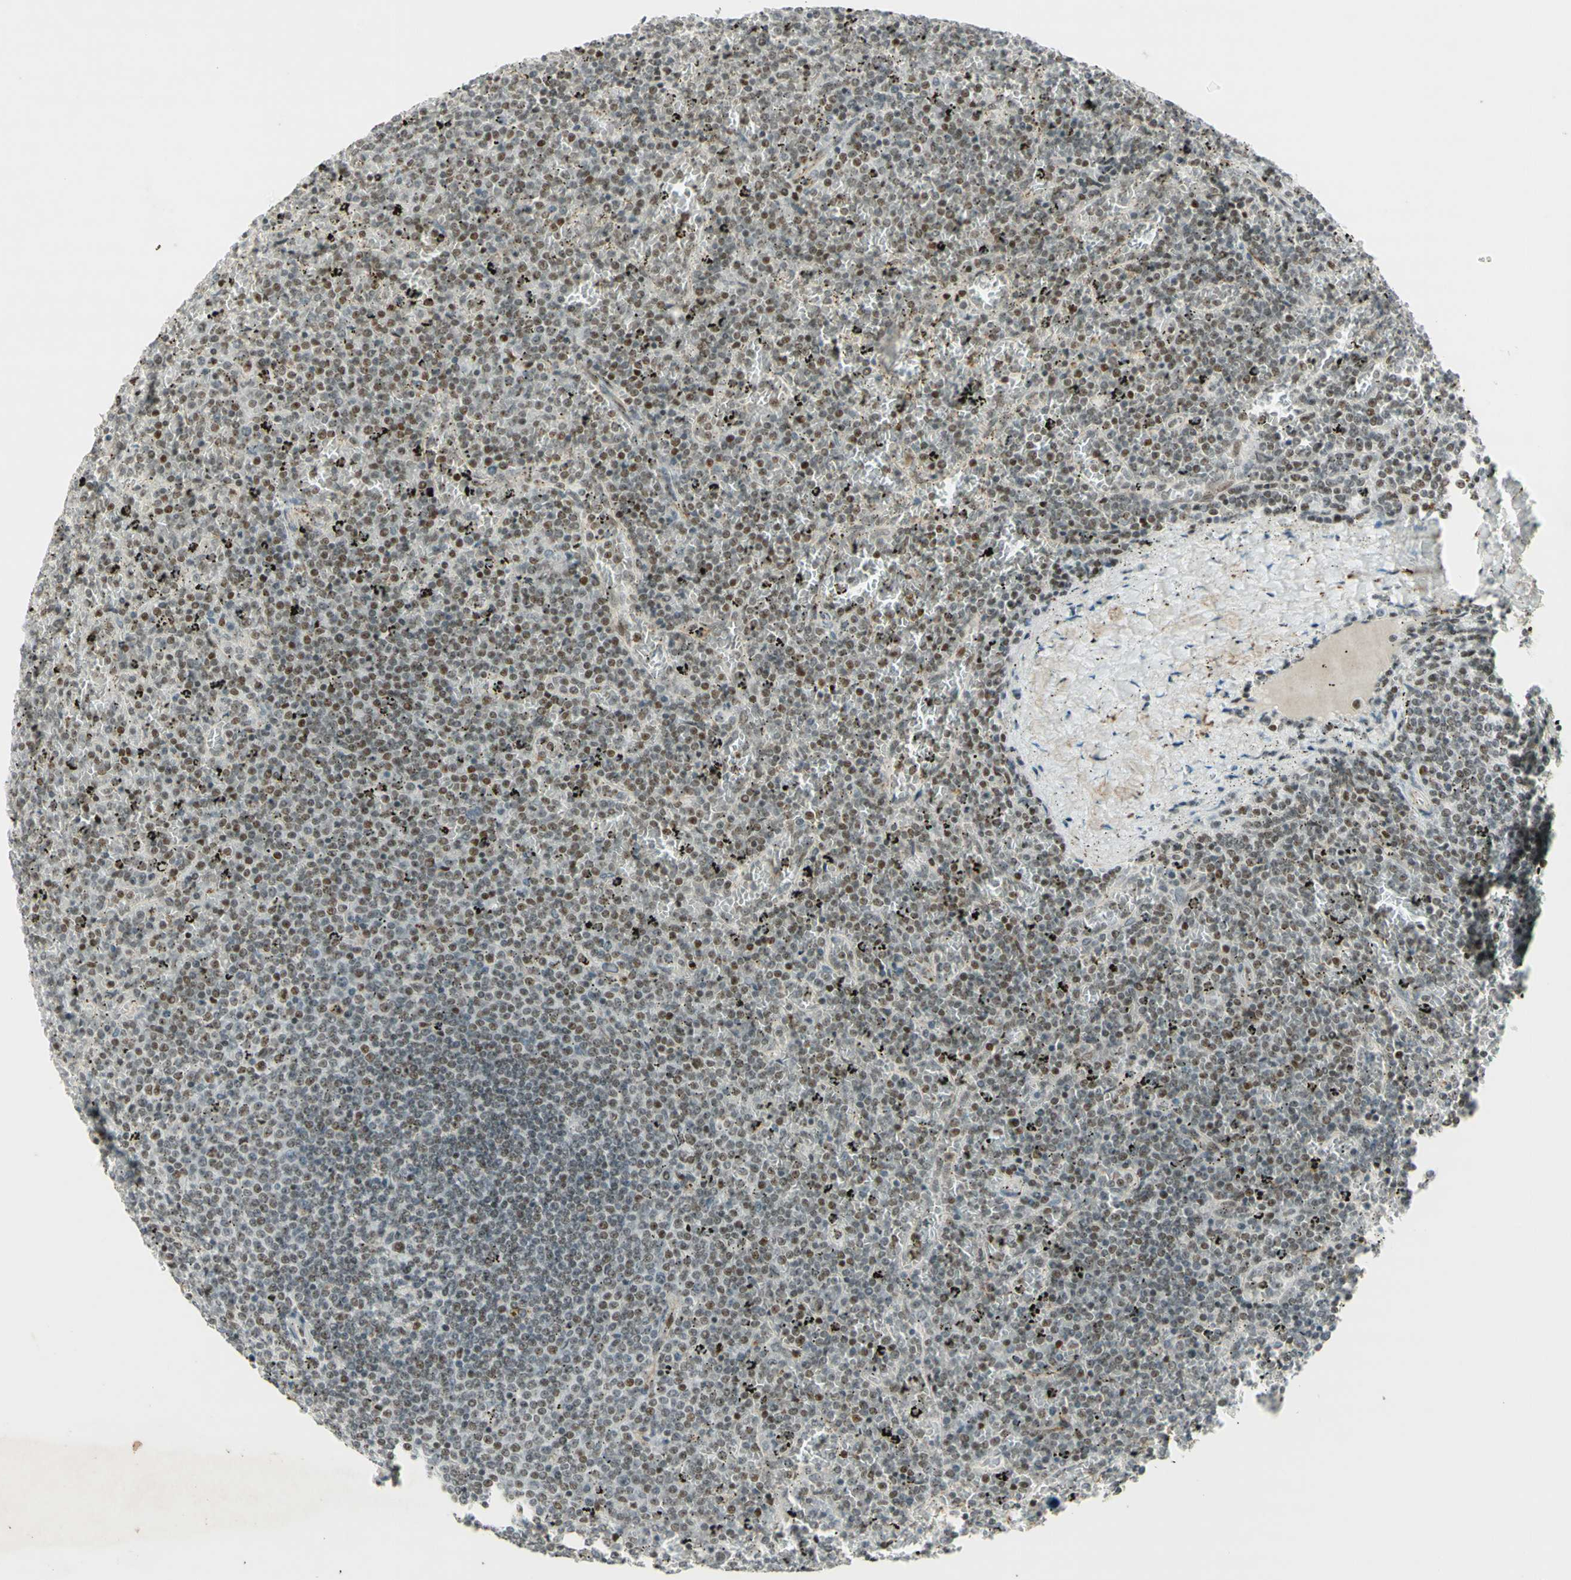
{"staining": {"intensity": "moderate", "quantity": ">75%", "location": "cytoplasmic/membranous,nuclear"}, "tissue": "lymphoma", "cell_type": "Tumor cells", "image_type": "cancer", "snomed": [{"axis": "morphology", "description": "Malignant lymphoma, non-Hodgkin's type, Low grade"}, {"axis": "topography", "description": "Spleen"}], "caption": "High-power microscopy captured an IHC micrograph of low-grade malignant lymphoma, non-Hodgkin's type, revealing moderate cytoplasmic/membranous and nuclear staining in about >75% of tumor cells.", "gene": "IRF1", "patient": {"sex": "female", "age": 77}}